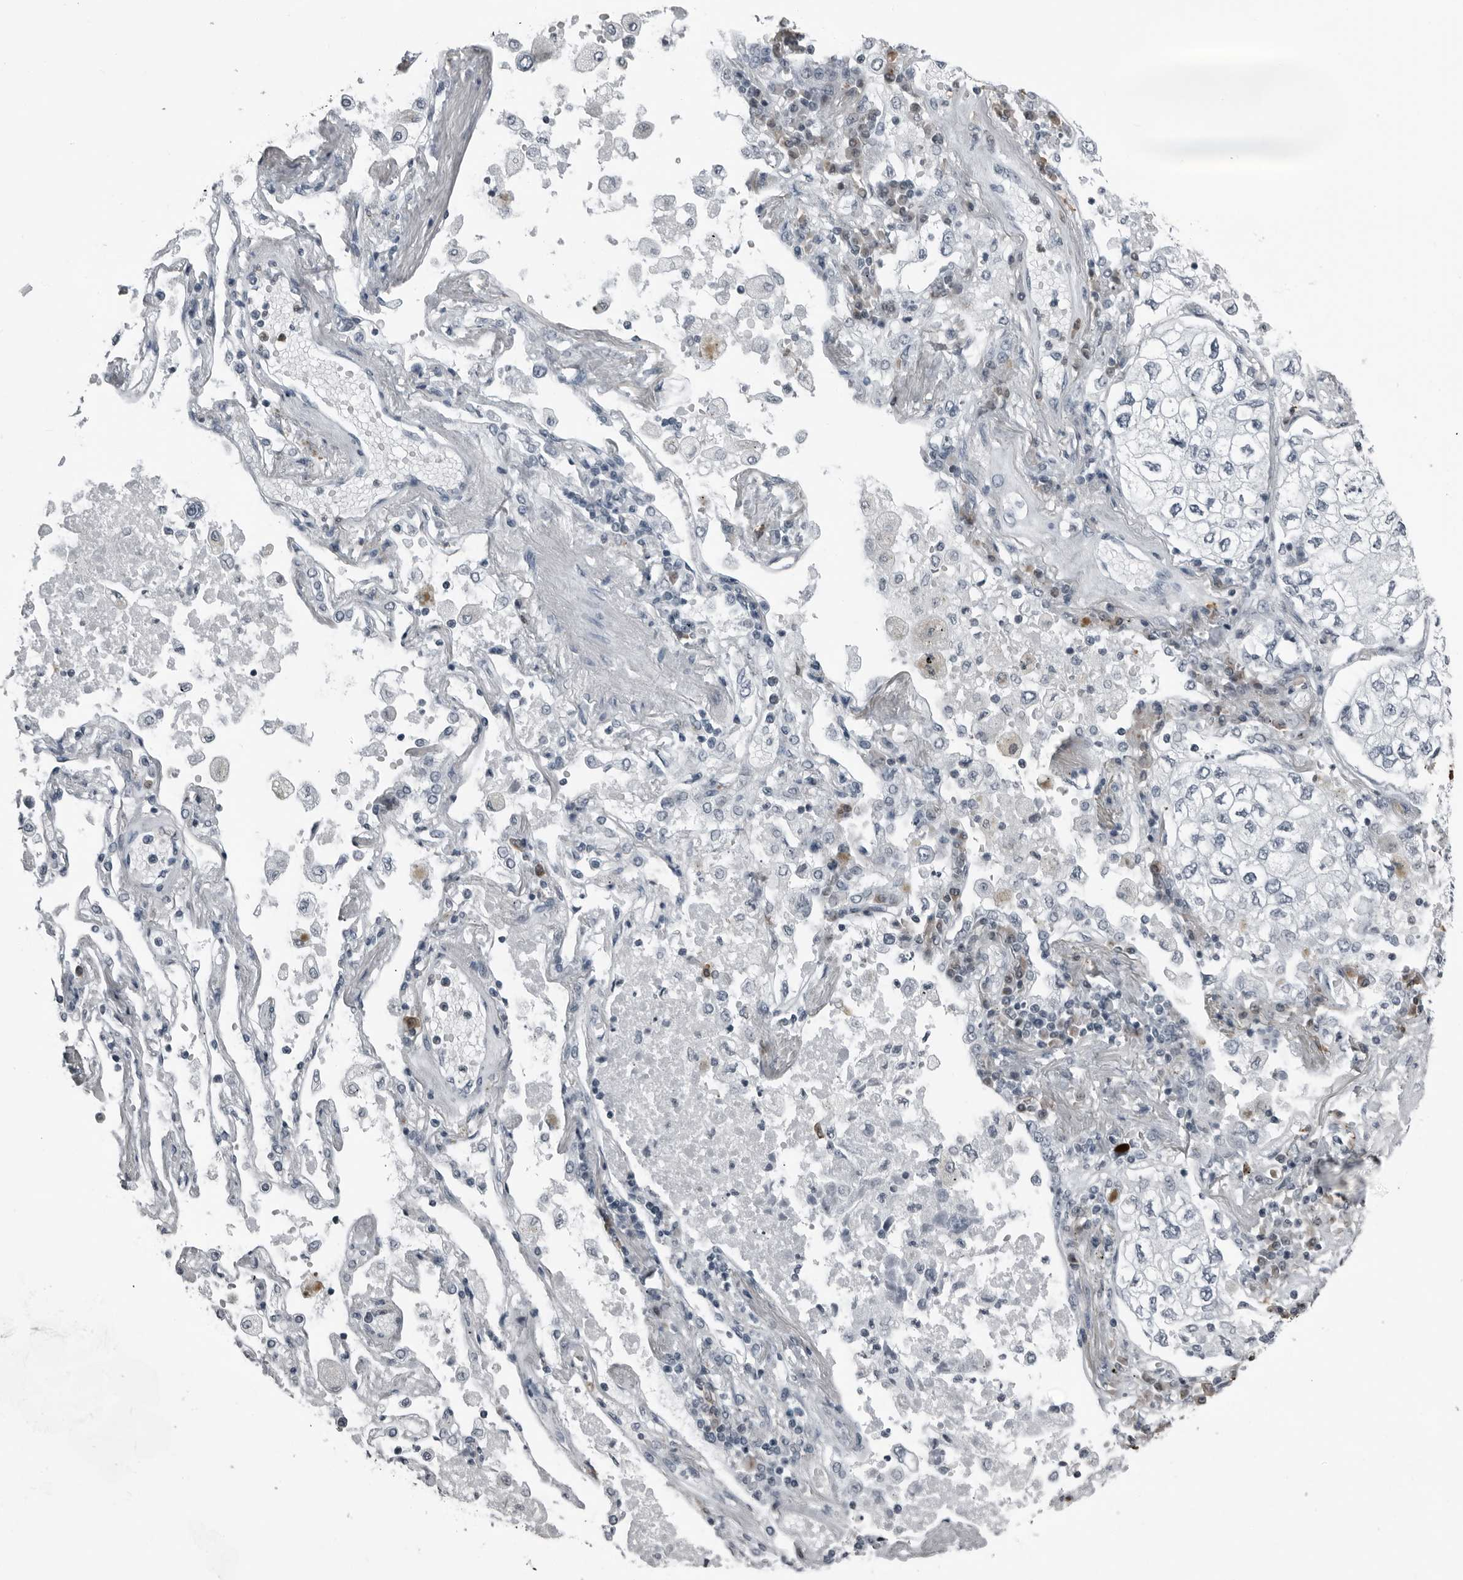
{"staining": {"intensity": "negative", "quantity": "none", "location": "none"}, "tissue": "lung cancer", "cell_type": "Tumor cells", "image_type": "cancer", "snomed": [{"axis": "morphology", "description": "Adenocarcinoma, NOS"}, {"axis": "topography", "description": "Lung"}], "caption": "Immunohistochemistry (IHC) photomicrograph of neoplastic tissue: human lung cancer stained with DAB exhibits no significant protein expression in tumor cells.", "gene": "RTCA", "patient": {"sex": "male", "age": 63}}